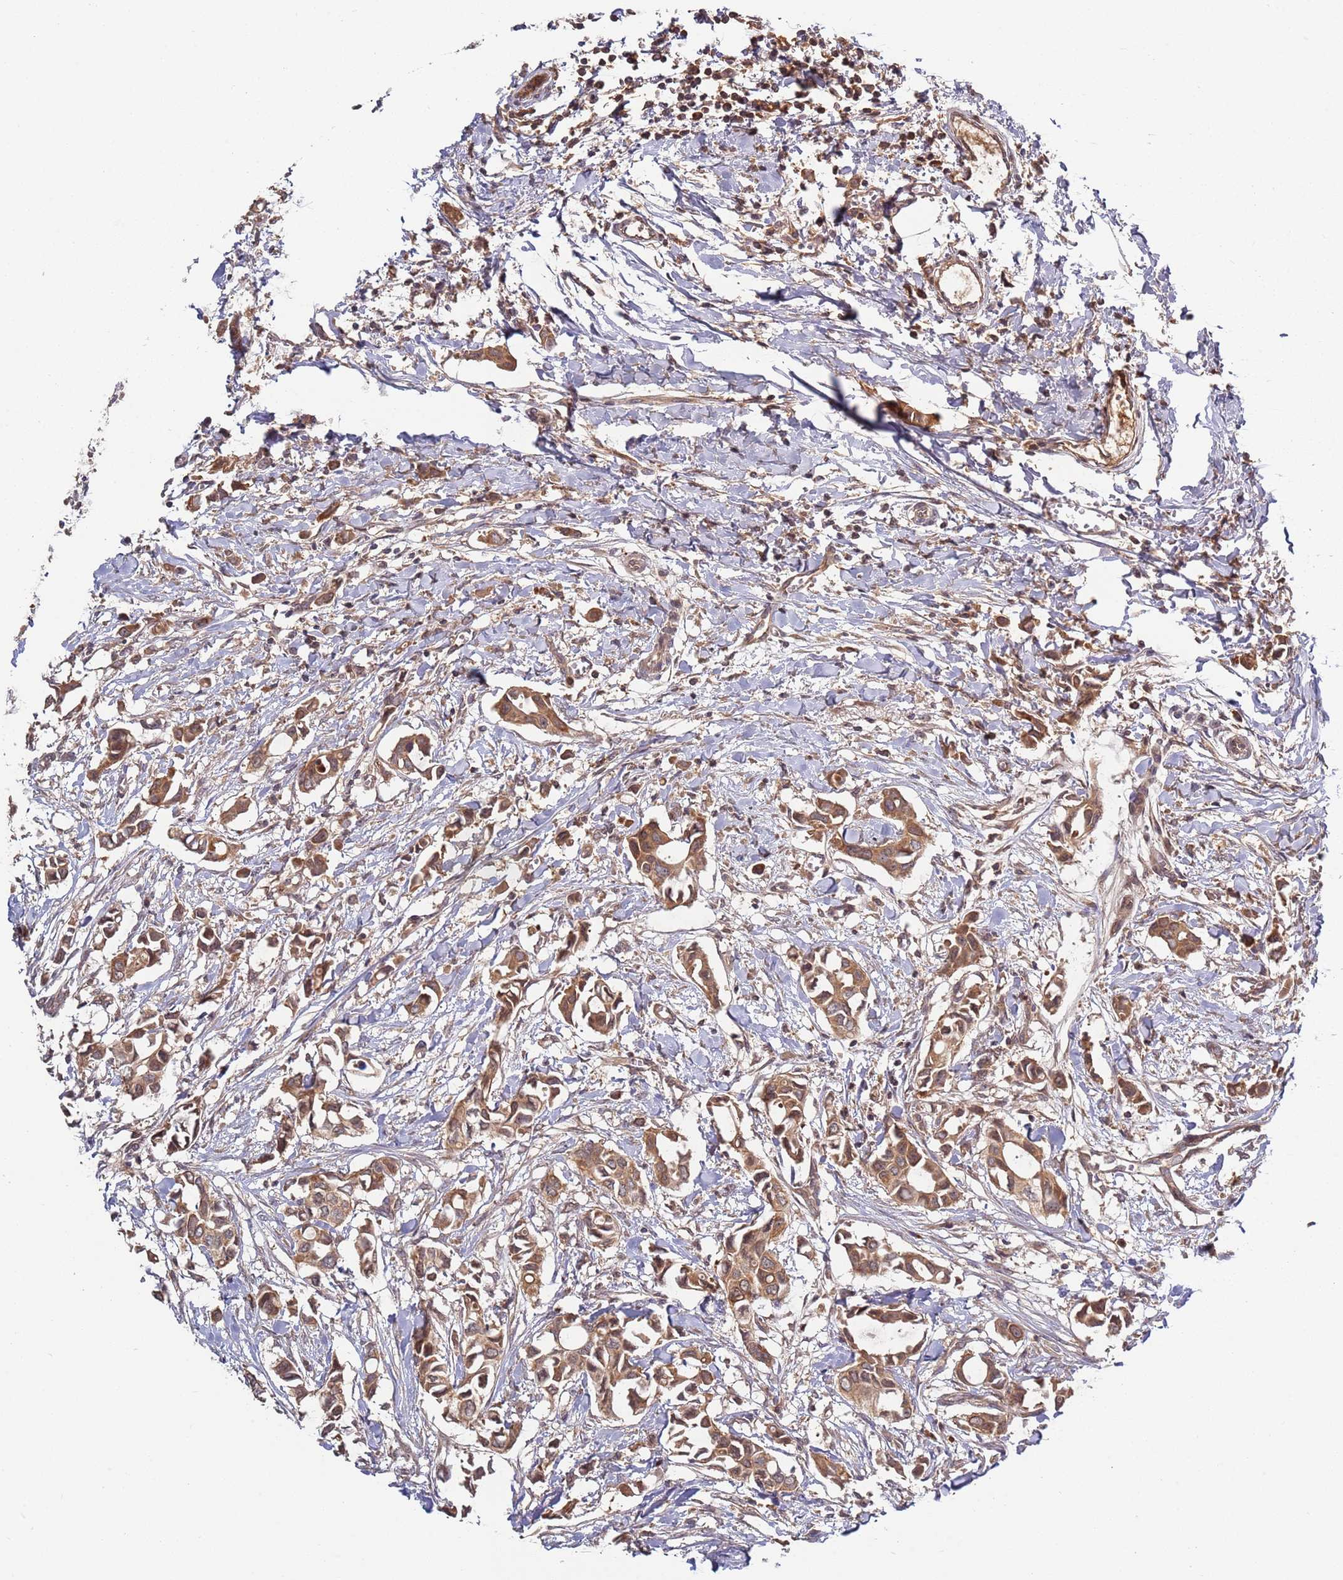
{"staining": {"intensity": "moderate", "quantity": ">75%", "location": "cytoplasmic/membranous"}, "tissue": "breast cancer", "cell_type": "Tumor cells", "image_type": "cancer", "snomed": [{"axis": "morphology", "description": "Duct carcinoma"}, {"axis": "topography", "description": "Breast"}], "caption": "High-magnification brightfield microscopy of invasive ductal carcinoma (breast) stained with DAB (brown) and counterstained with hematoxylin (blue). tumor cells exhibit moderate cytoplasmic/membranous positivity is present in approximately>75% of cells.", "gene": "OR5A2", "patient": {"sex": "female", "age": 41}}